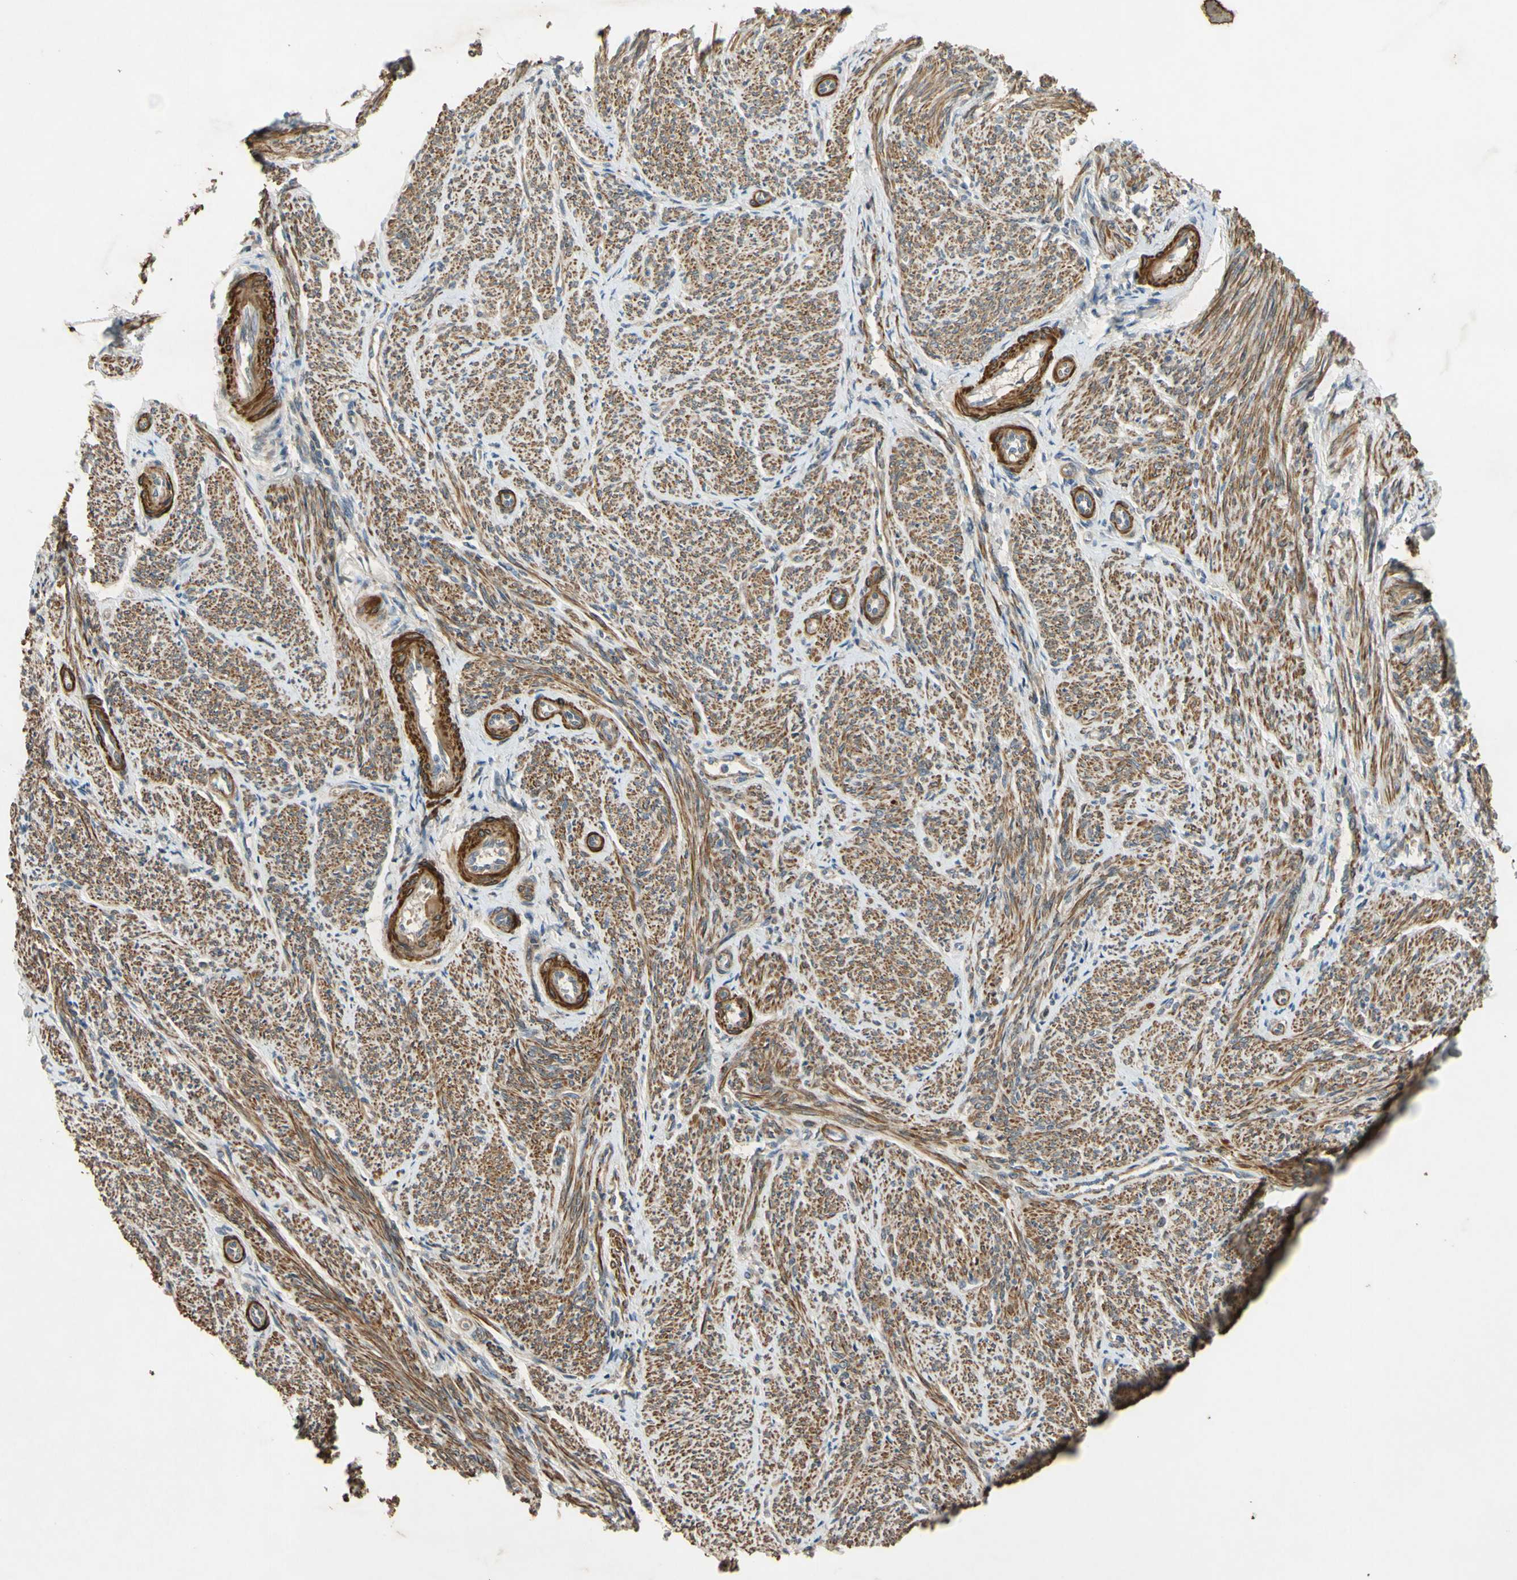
{"staining": {"intensity": "moderate", "quantity": ">75%", "location": "cytoplasmic/membranous"}, "tissue": "smooth muscle", "cell_type": "Smooth muscle cells", "image_type": "normal", "snomed": [{"axis": "morphology", "description": "Normal tissue, NOS"}, {"axis": "topography", "description": "Smooth muscle"}], "caption": "A photomicrograph of smooth muscle stained for a protein exhibits moderate cytoplasmic/membranous brown staining in smooth muscle cells. The protein is shown in brown color, while the nuclei are stained blue.", "gene": "PARD6A", "patient": {"sex": "female", "age": 65}}